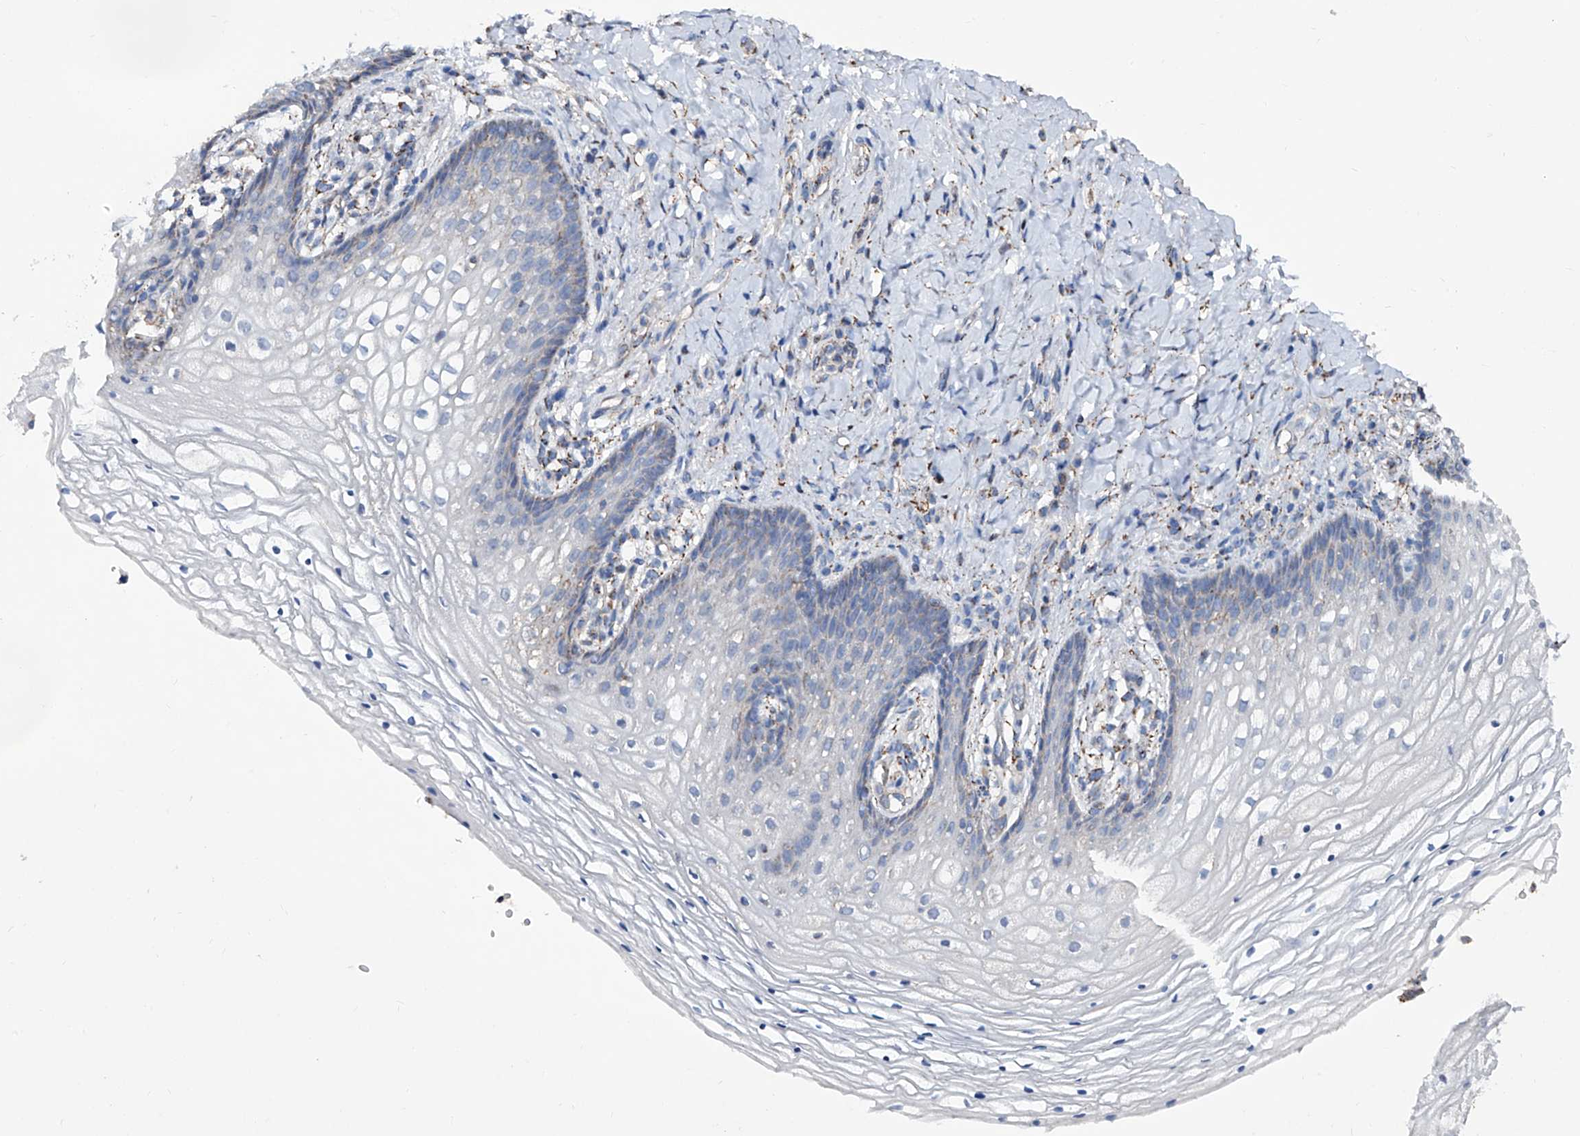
{"staining": {"intensity": "negative", "quantity": "none", "location": "none"}, "tissue": "vagina", "cell_type": "Squamous epithelial cells", "image_type": "normal", "snomed": [{"axis": "morphology", "description": "Normal tissue, NOS"}, {"axis": "topography", "description": "Vagina"}], "caption": "This photomicrograph is of benign vagina stained with immunohistochemistry (IHC) to label a protein in brown with the nuclei are counter-stained blue. There is no staining in squamous epithelial cells. The staining is performed using DAB brown chromogen with nuclei counter-stained in using hematoxylin.", "gene": "NHS", "patient": {"sex": "female", "age": 60}}